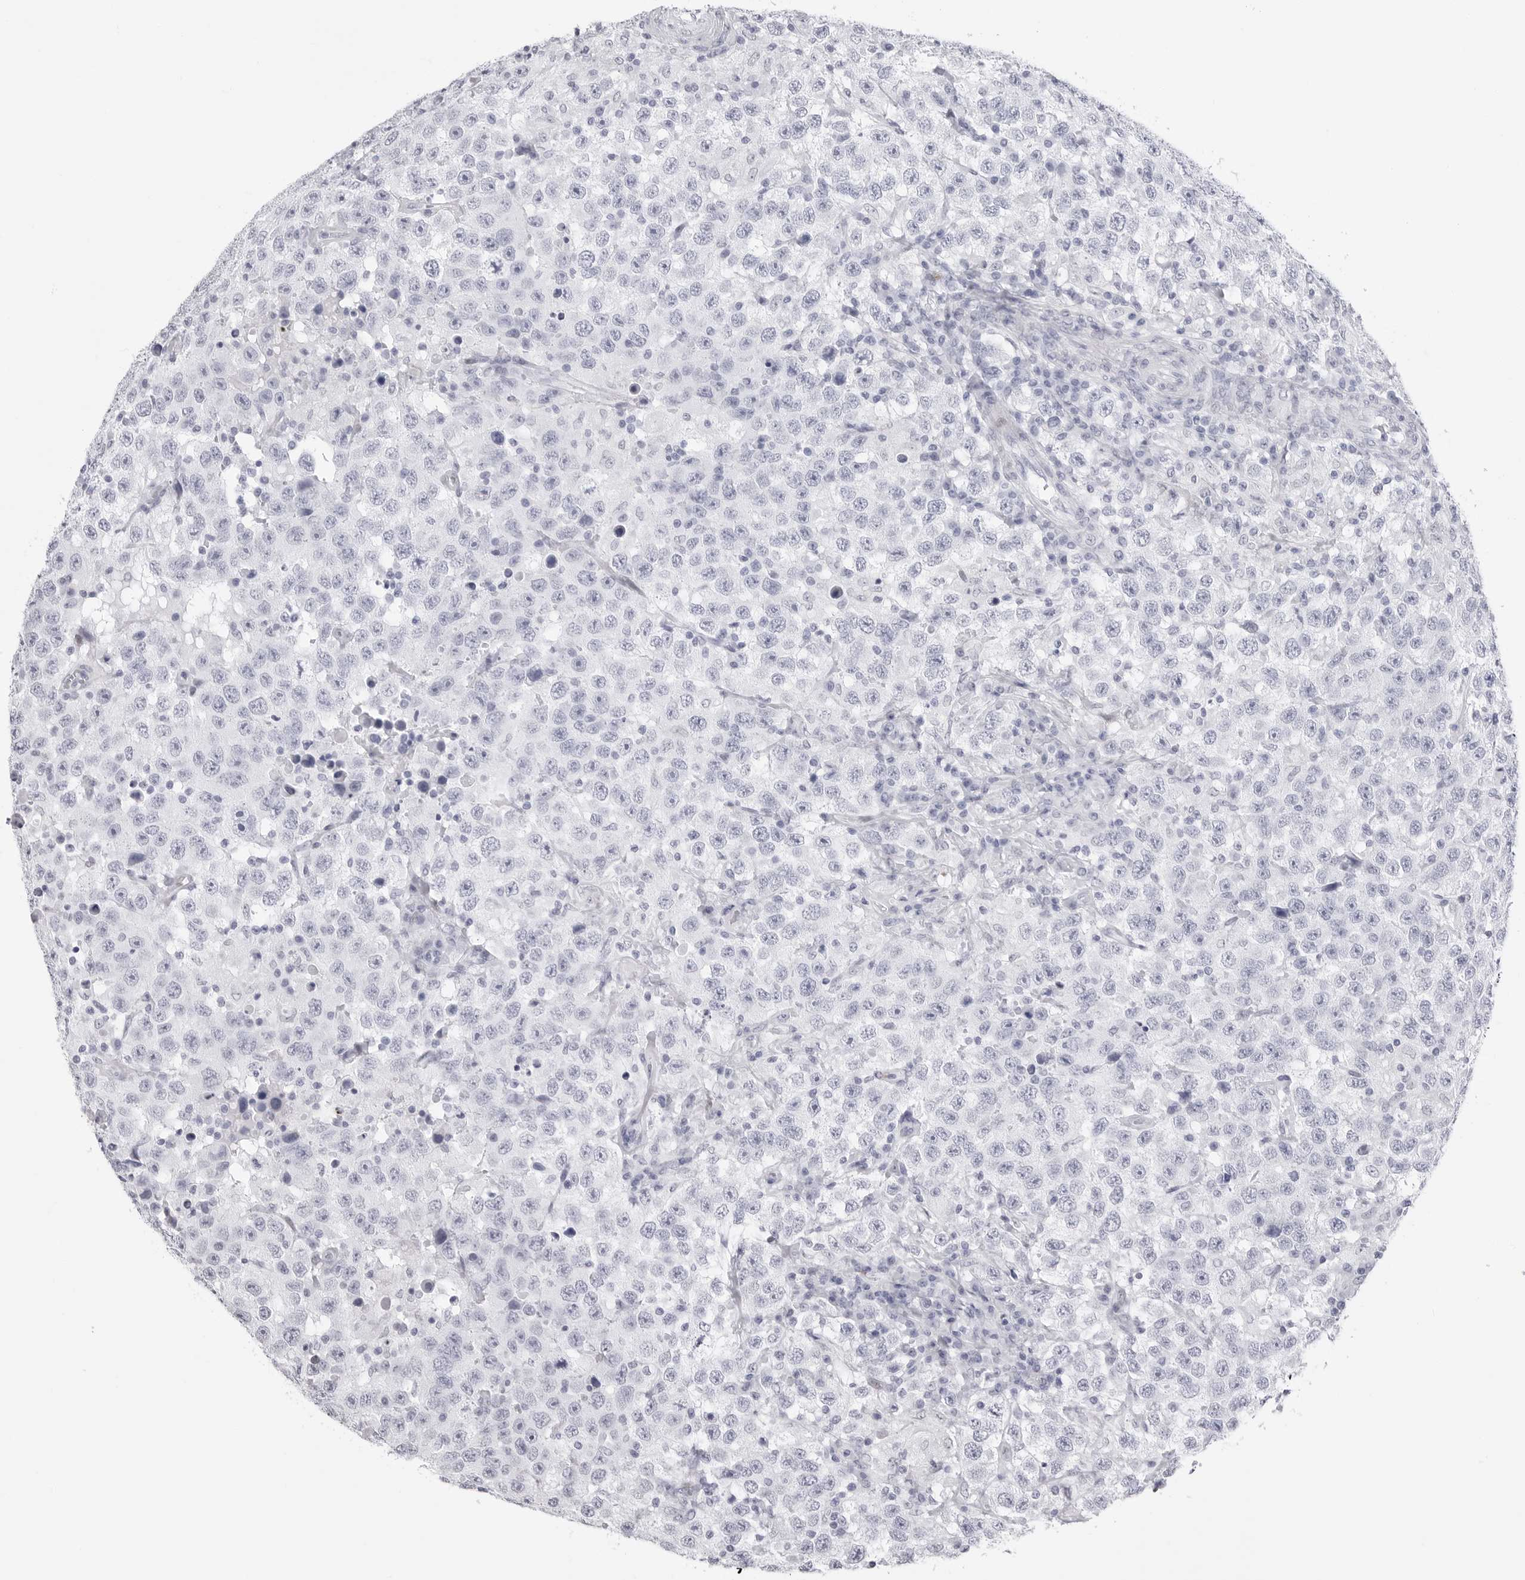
{"staining": {"intensity": "negative", "quantity": "none", "location": "none"}, "tissue": "testis cancer", "cell_type": "Tumor cells", "image_type": "cancer", "snomed": [{"axis": "morphology", "description": "Seminoma, NOS"}, {"axis": "topography", "description": "Testis"}], "caption": "An image of testis cancer (seminoma) stained for a protein demonstrates no brown staining in tumor cells. The staining was performed using DAB to visualize the protein expression in brown, while the nuclei were stained in blue with hematoxylin (Magnification: 20x).", "gene": "TSSK1B", "patient": {"sex": "male", "age": 41}}